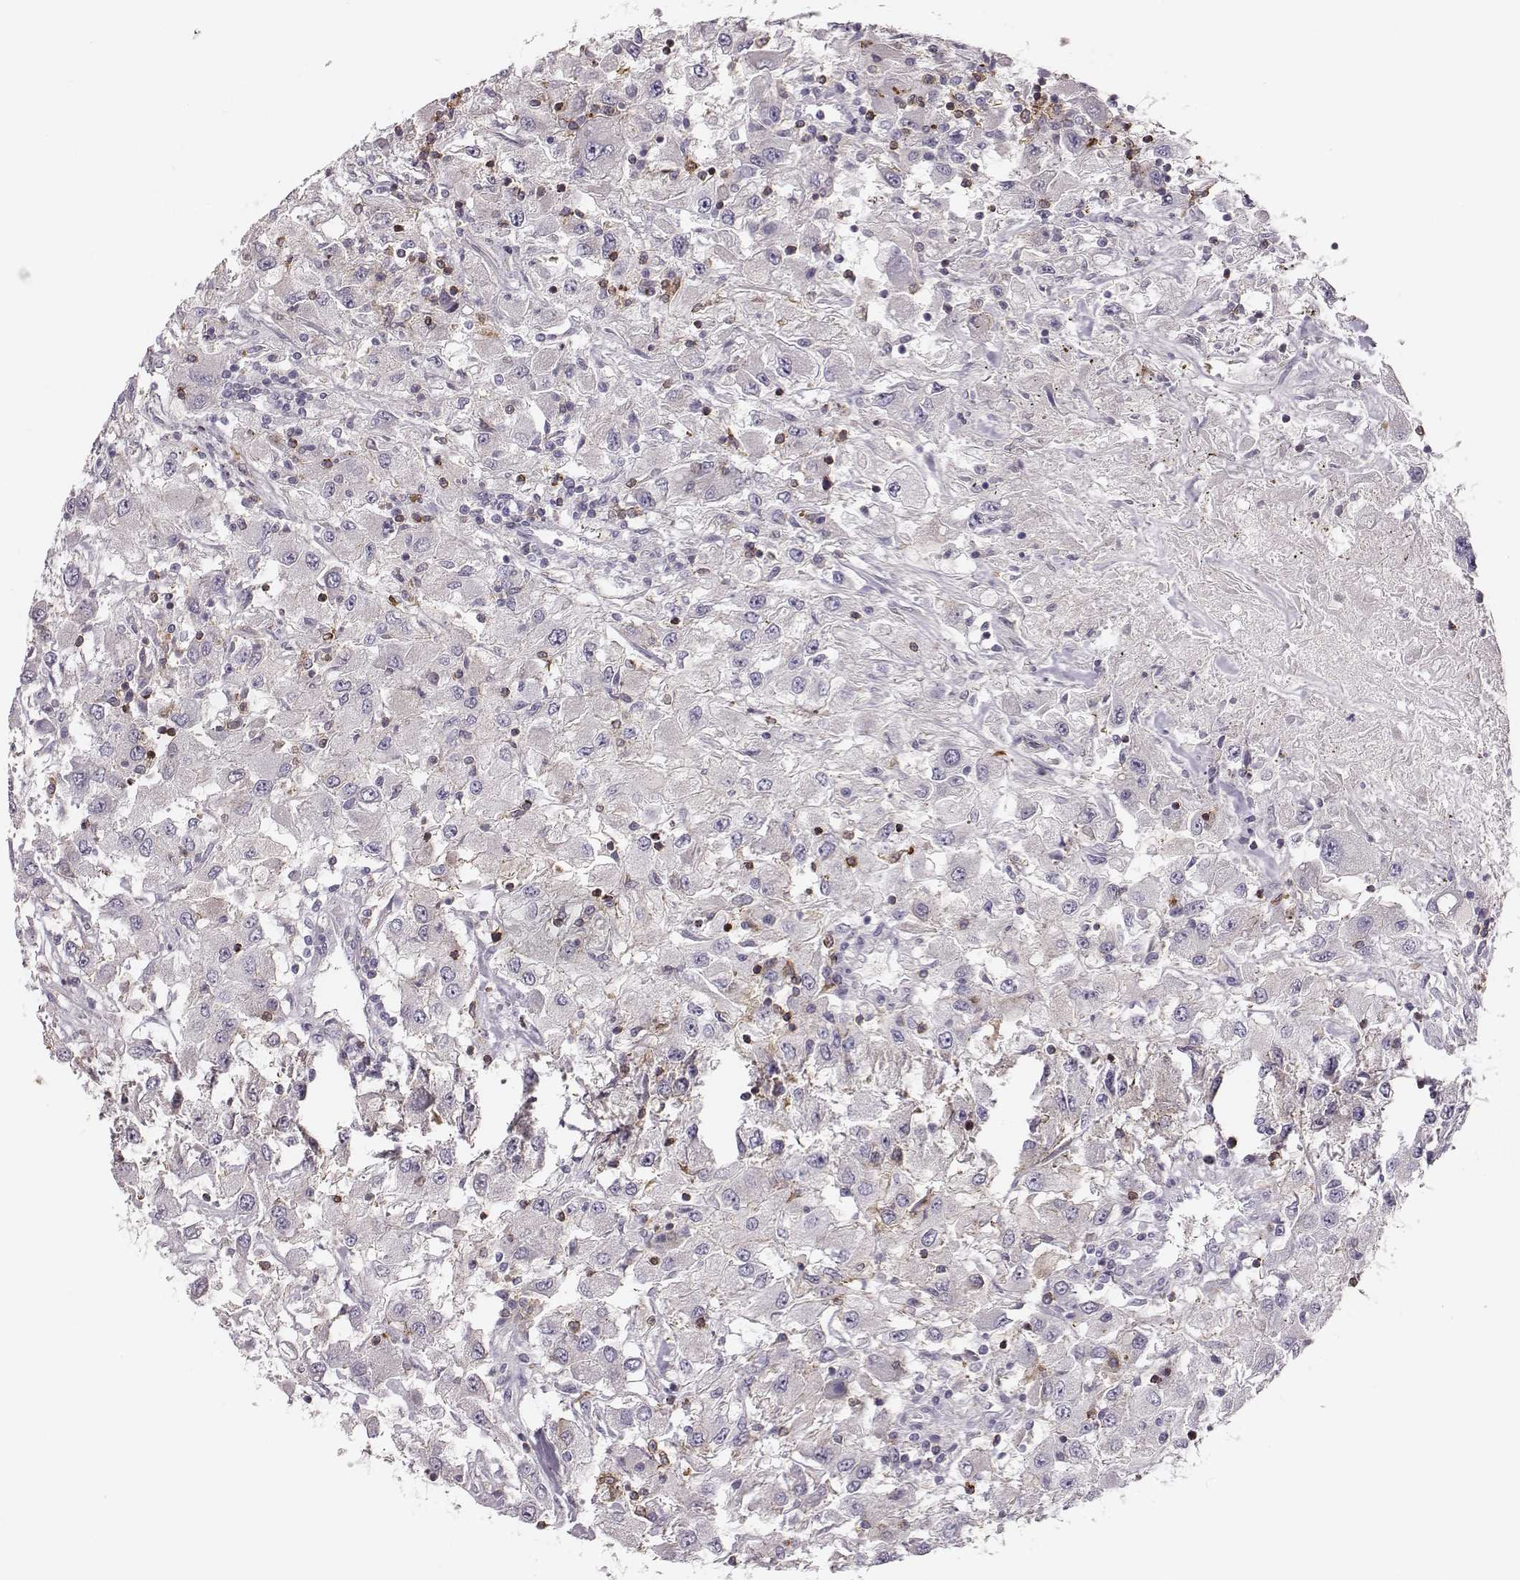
{"staining": {"intensity": "negative", "quantity": "none", "location": "none"}, "tissue": "renal cancer", "cell_type": "Tumor cells", "image_type": "cancer", "snomed": [{"axis": "morphology", "description": "Adenocarcinoma, NOS"}, {"axis": "topography", "description": "Kidney"}], "caption": "There is no significant positivity in tumor cells of adenocarcinoma (renal). (DAB (3,3'-diaminobenzidine) IHC, high magnification).", "gene": "ZYX", "patient": {"sex": "female", "age": 67}}